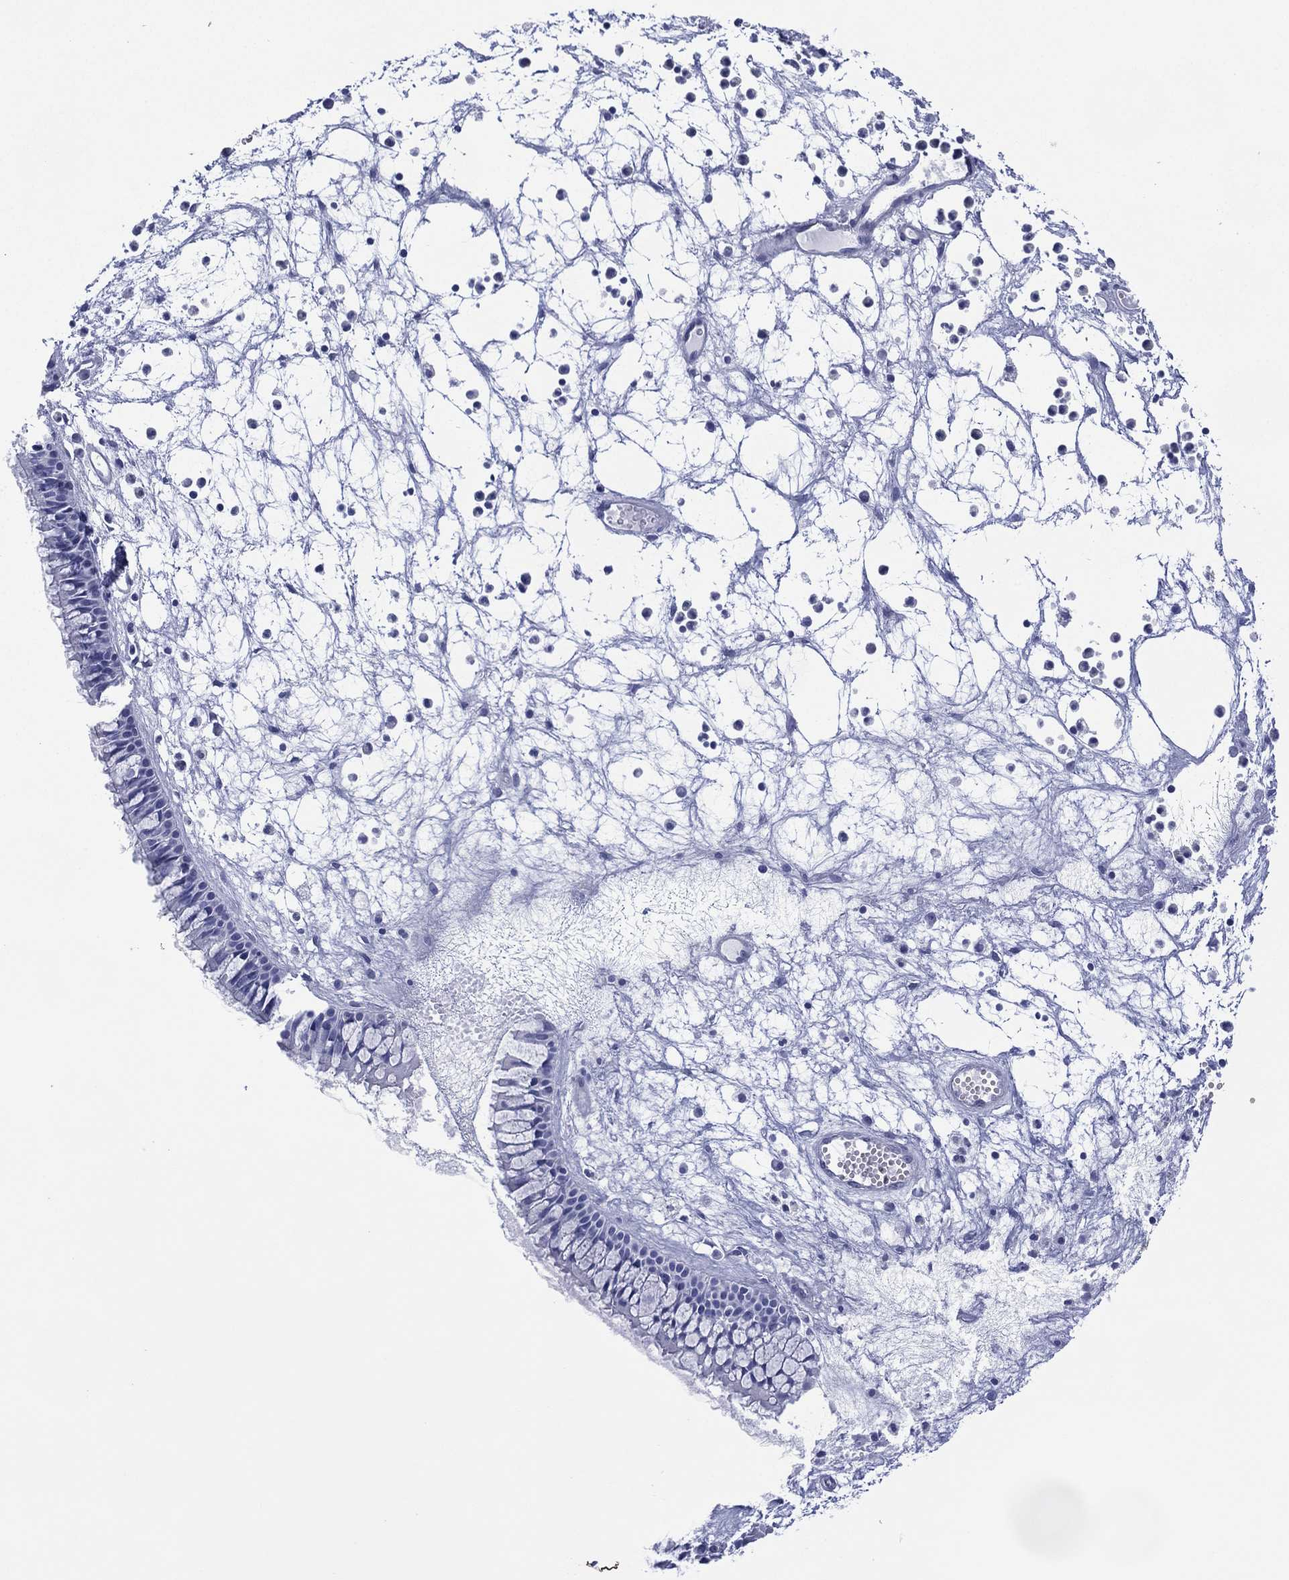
{"staining": {"intensity": "negative", "quantity": "none", "location": "none"}, "tissue": "nasopharynx", "cell_type": "Respiratory epithelial cells", "image_type": "normal", "snomed": [{"axis": "morphology", "description": "Normal tissue, NOS"}, {"axis": "topography", "description": "Nasopharynx"}], "caption": "Immunohistochemical staining of benign nasopharynx exhibits no significant staining in respiratory epithelial cells.", "gene": "DSG1", "patient": {"sex": "female", "age": 47}}